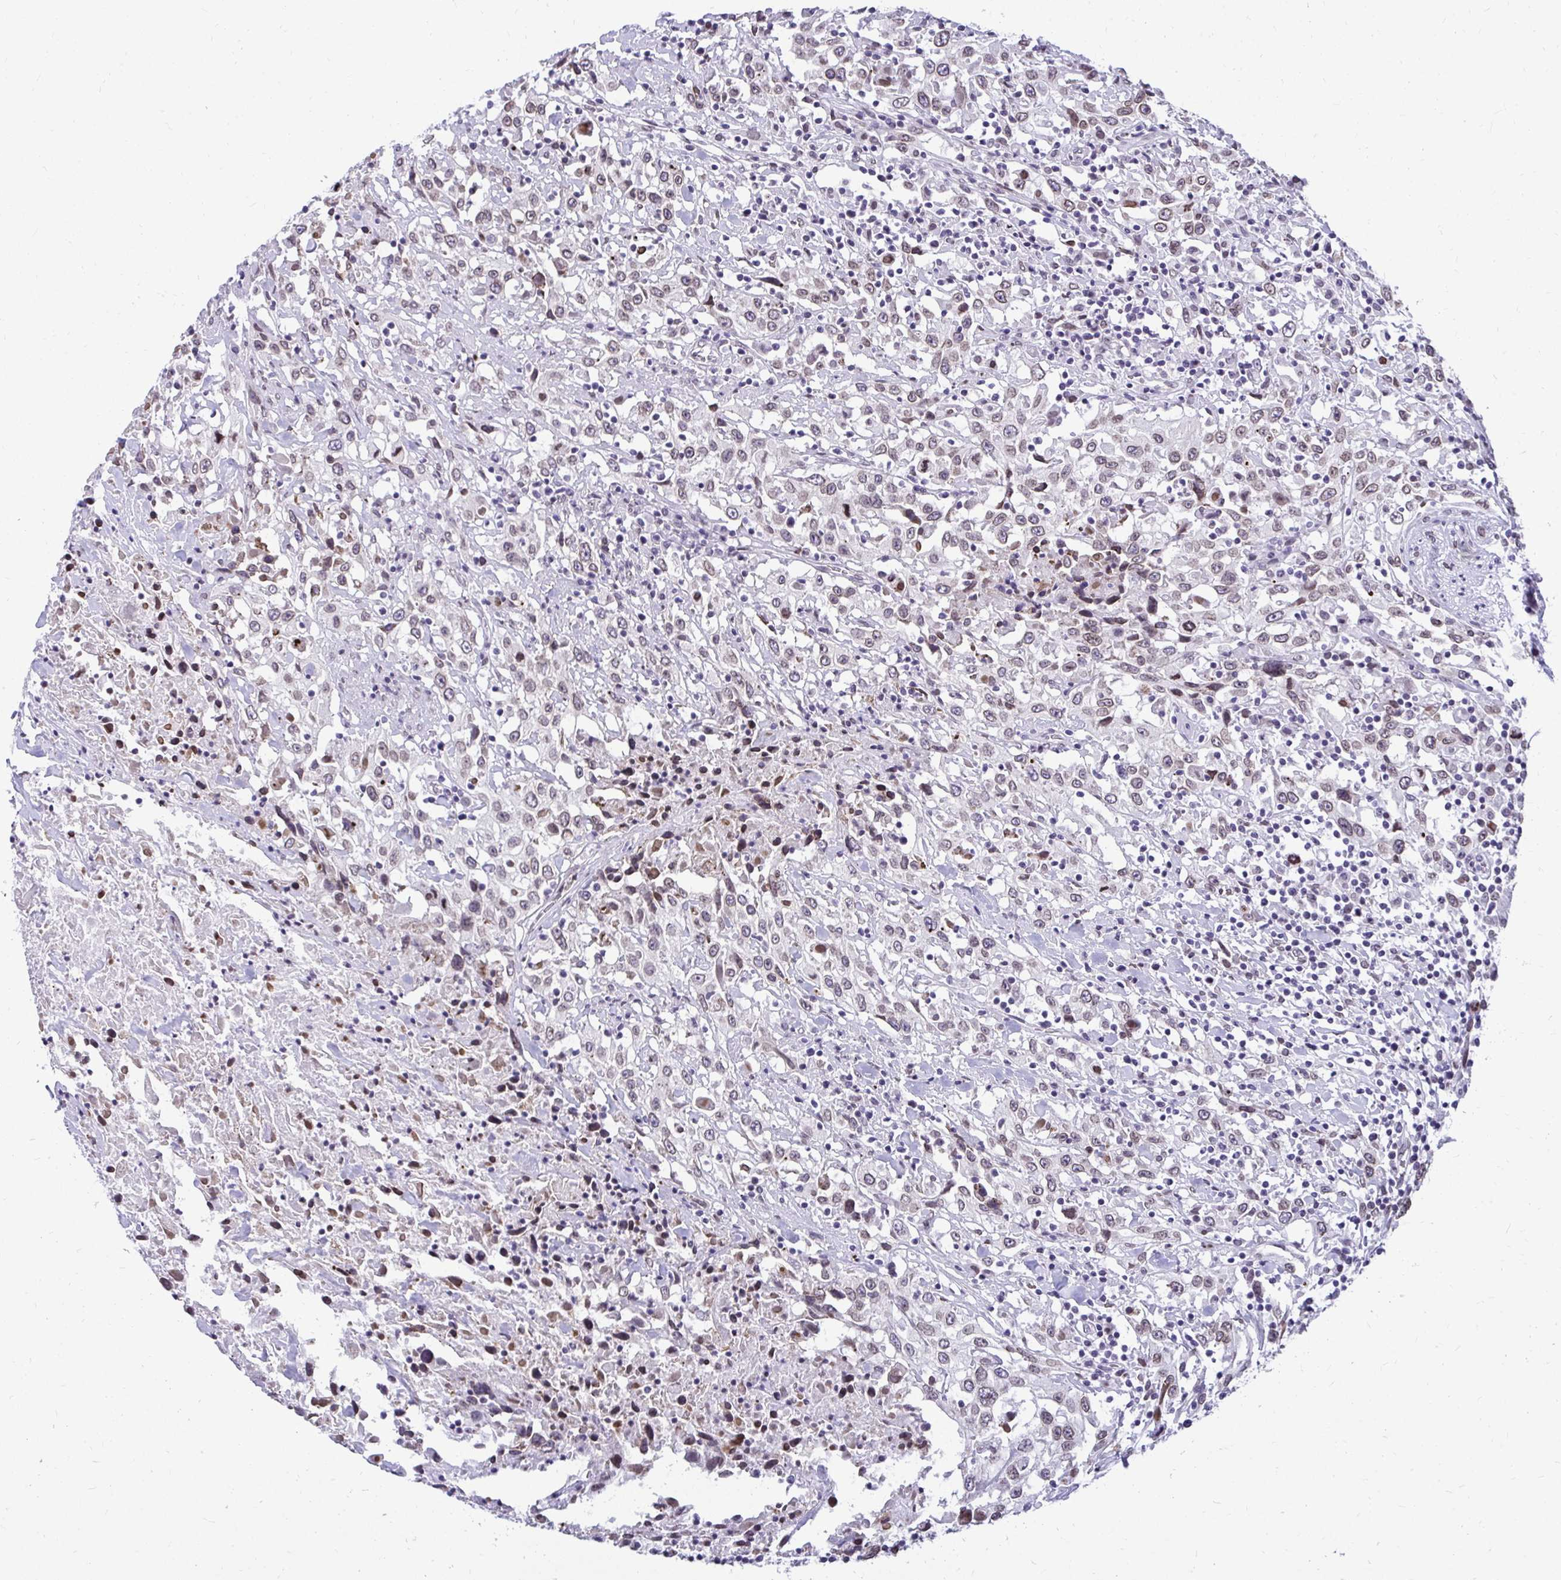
{"staining": {"intensity": "weak", "quantity": "<25%", "location": "cytoplasmic/membranous,nuclear"}, "tissue": "urothelial cancer", "cell_type": "Tumor cells", "image_type": "cancer", "snomed": [{"axis": "morphology", "description": "Urothelial carcinoma, High grade"}, {"axis": "topography", "description": "Urinary bladder"}], "caption": "IHC image of neoplastic tissue: human high-grade urothelial carcinoma stained with DAB reveals no significant protein staining in tumor cells.", "gene": "BANF1", "patient": {"sex": "male", "age": 61}}